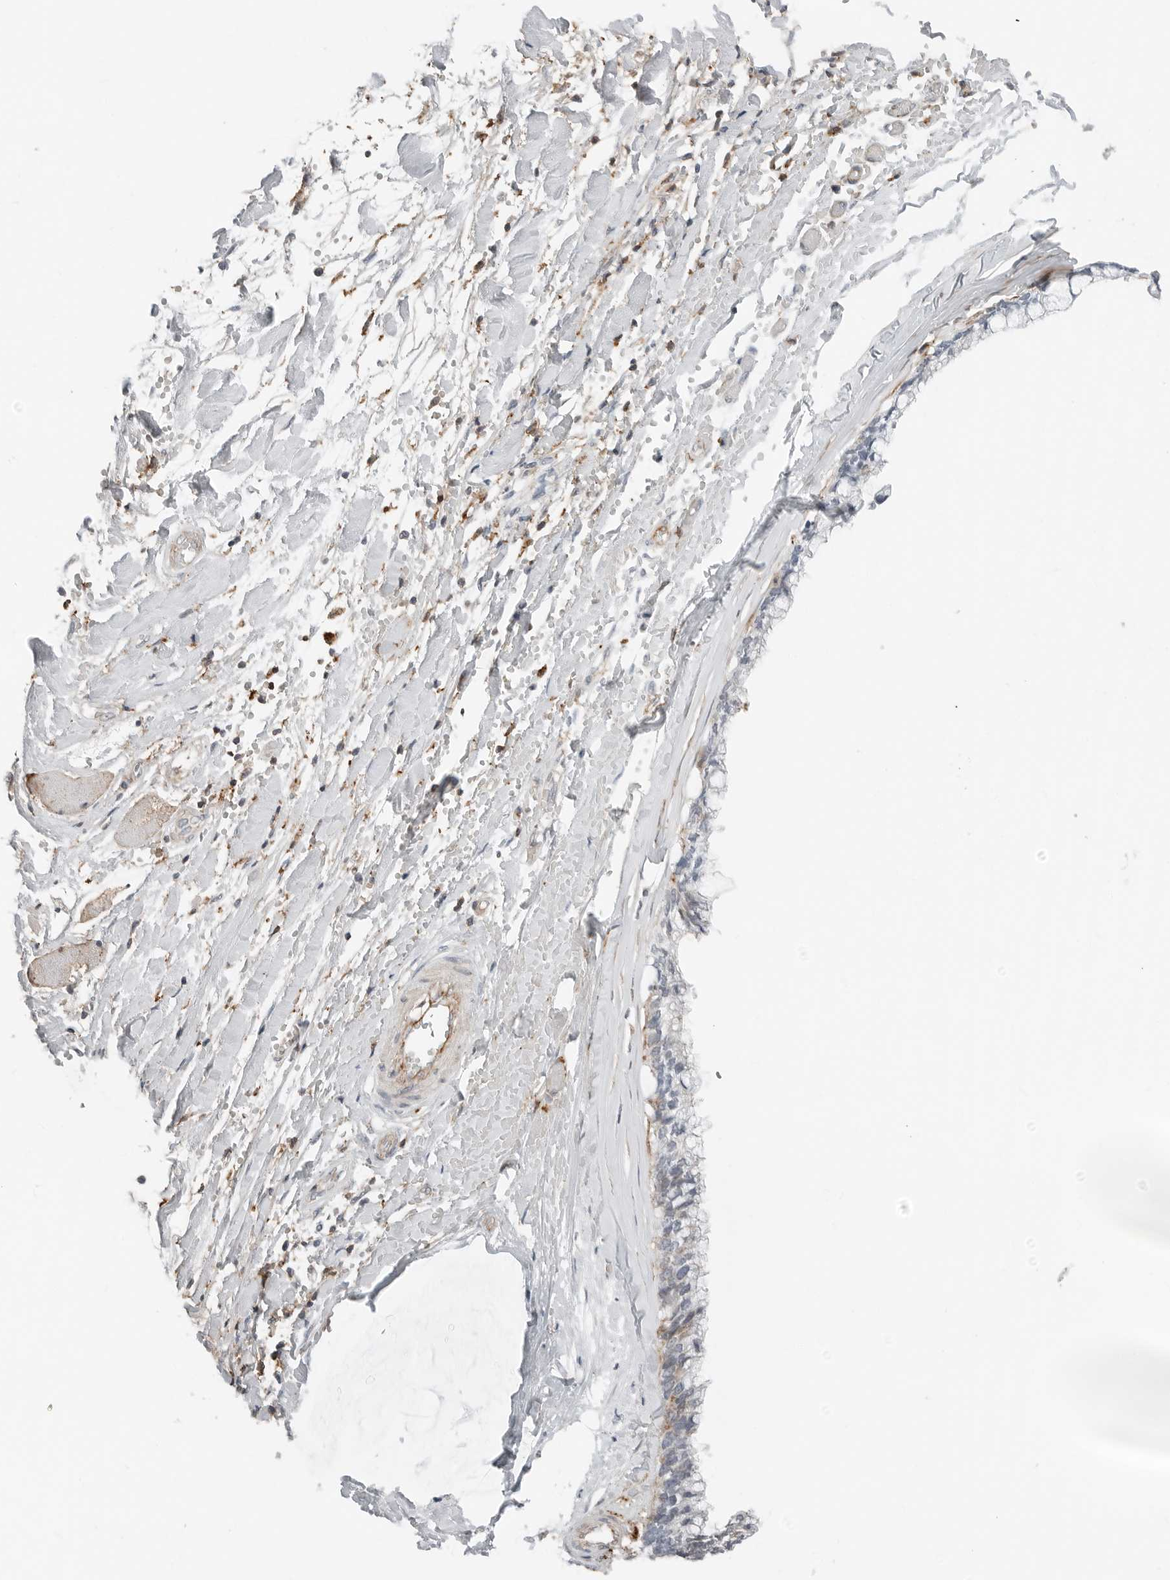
{"staining": {"intensity": "negative", "quantity": "none", "location": "none"}, "tissue": "ovarian cancer", "cell_type": "Tumor cells", "image_type": "cancer", "snomed": [{"axis": "morphology", "description": "Cystadenocarcinoma, mucinous, NOS"}, {"axis": "topography", "description": "Ovary"}], "caption": "There is no significant positivity in tumor cells of ovarian cancer.", "gene": "LEFTY2", "patient": {"sex": "female", "age": 39}}